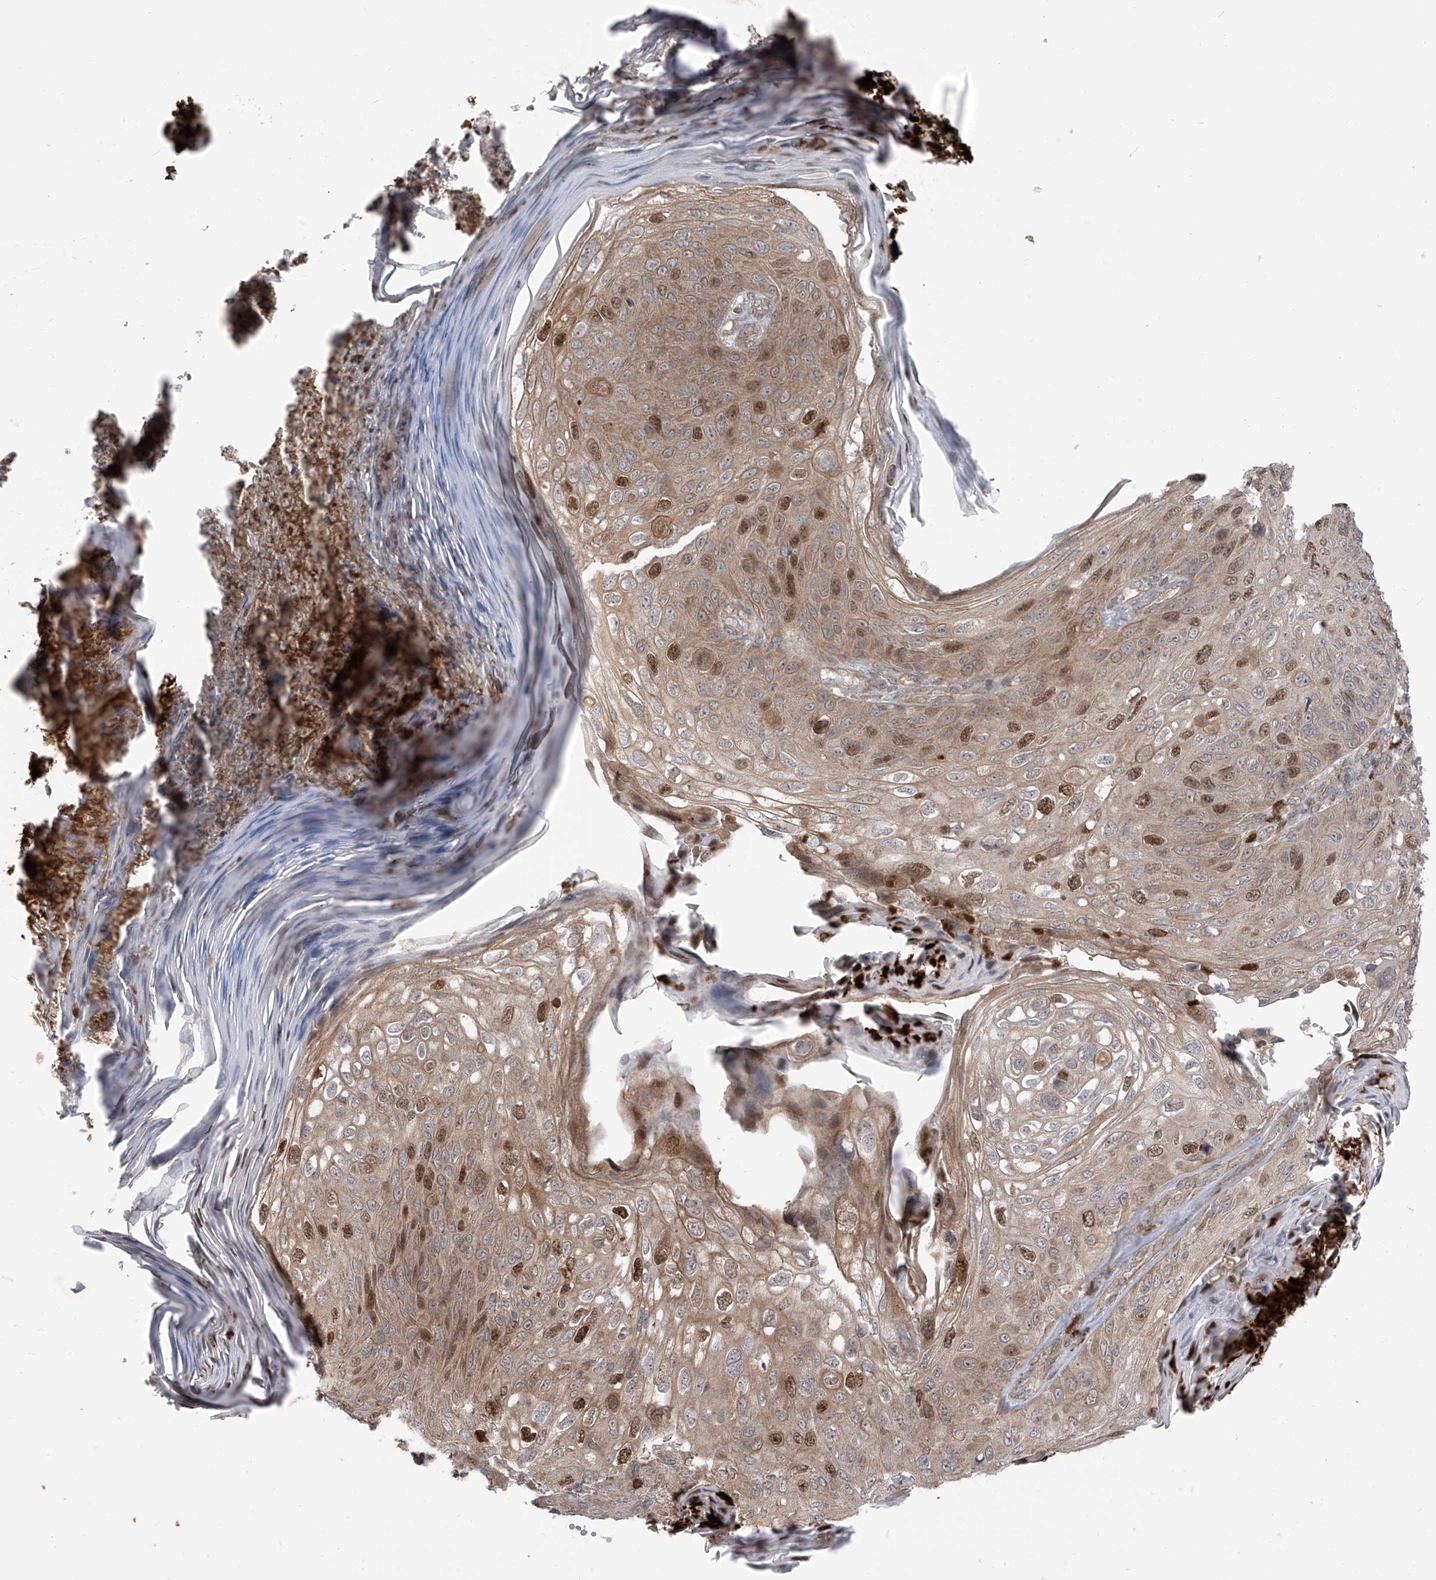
{"staining": {"intensity": "moderate", "quantity": ">75%", "location": "cytoplasmic/membranous,nuclear"}, "tissue": "skin cancer", "cell_type": "Tumor cells", "image_type": "cancer", "snomed": [{"axis": "morphology", "description": "Squamous cell carcinoma, NOS"}, {"axis": "topography", "description": "Skin"}], "caption": "Skin cancer stained for a protein (brown) displays moderate cytoplasmic/membranous and nuclear positive staining in about >75% of tumor cells.", "gene": "PDE11A", "patient": {"sex": "female", "age": 90}}